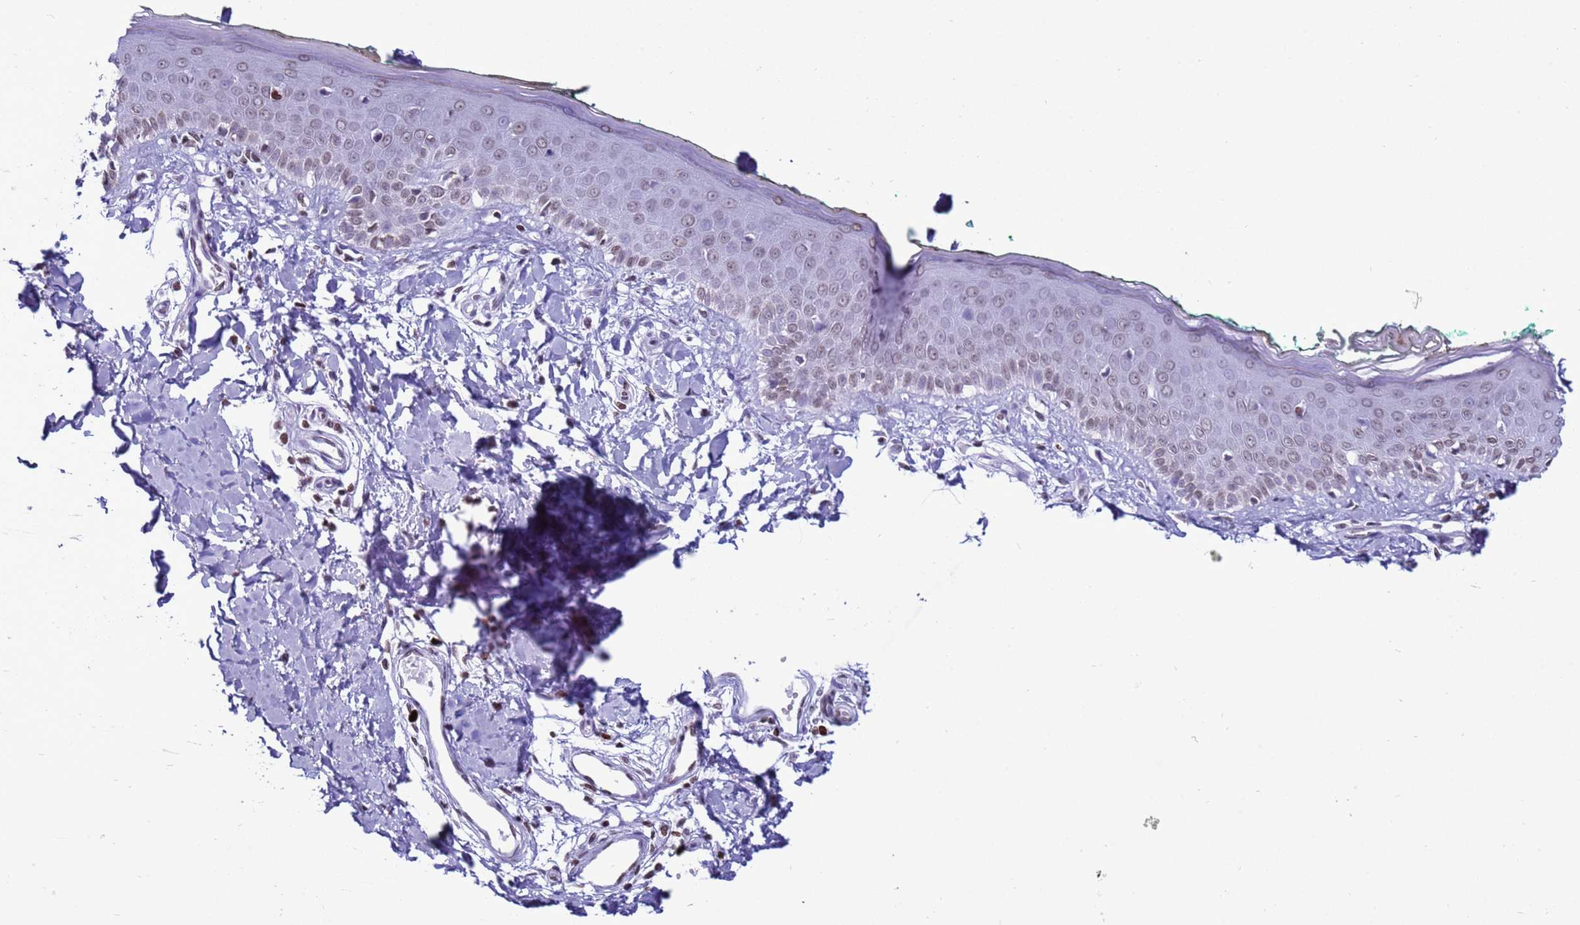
{"staining": {"intensity": "negative", "quantity": "none", "location": "none"}, "tissue": "skin", "cell_type": "Fibroblasts", "image_type": "normal", "snomed": [{"axis": "morphology", "description": "Normal tissue, NOS"}, {"axis": "morphology", "description": "Malignant melanoma, NOS"}, {"axis": "topography", "description": "Skin"}], "caption": "Image shows no significant protein positivity in fibroblasts of unremarkable skin. (Immunohistochemistry, brightfield microscopy, high magnification).", "gene": "H4C11", "patient": {"sex": "male", "age": 62}}